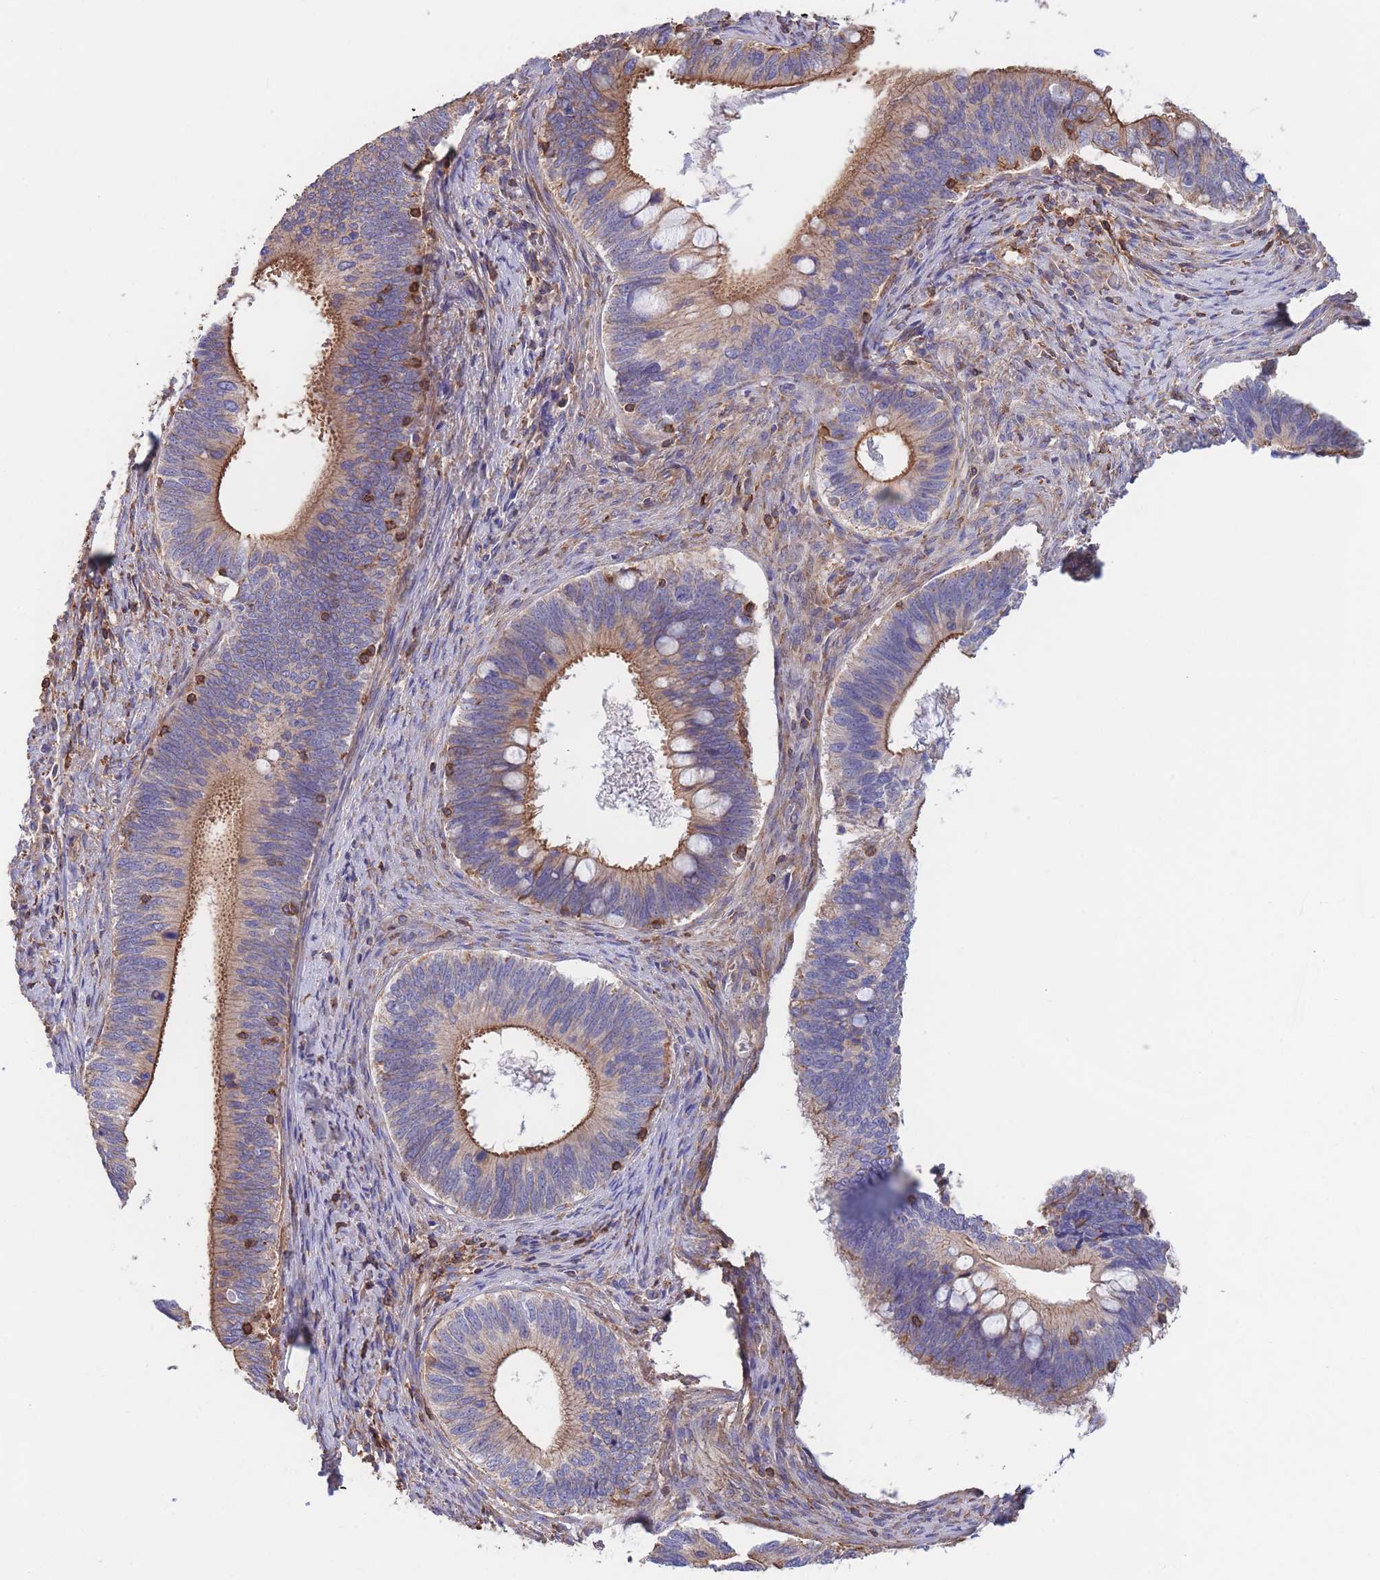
{"staining": {"intensity": "moderate", "quantity": "25%-75%", "location": "cytoplasmic/membranous"}, "tissue": "cervical cancer", "cell_type": "Tumor cells", "image_type": "cancer", "snomed": [{"axis": "morphology", "description": "Adenocarcinoma, NOS"}, {"axis": "topography", "description": "Cervix"}], "caption": "Immunohistochemistry (IHC) photomicrograph of neoplastic tissue: cervical cancer stained using immunohistochemistry (IHC) exhibits medium levels of moderate protein expression localized specifically in the cytoplasmic/membranous of tumor cells, appearing as a cytoplasmic/membranous brown color.", "gene": "LRRN4CL", "patient": {"sex": "female", "age": 42}}